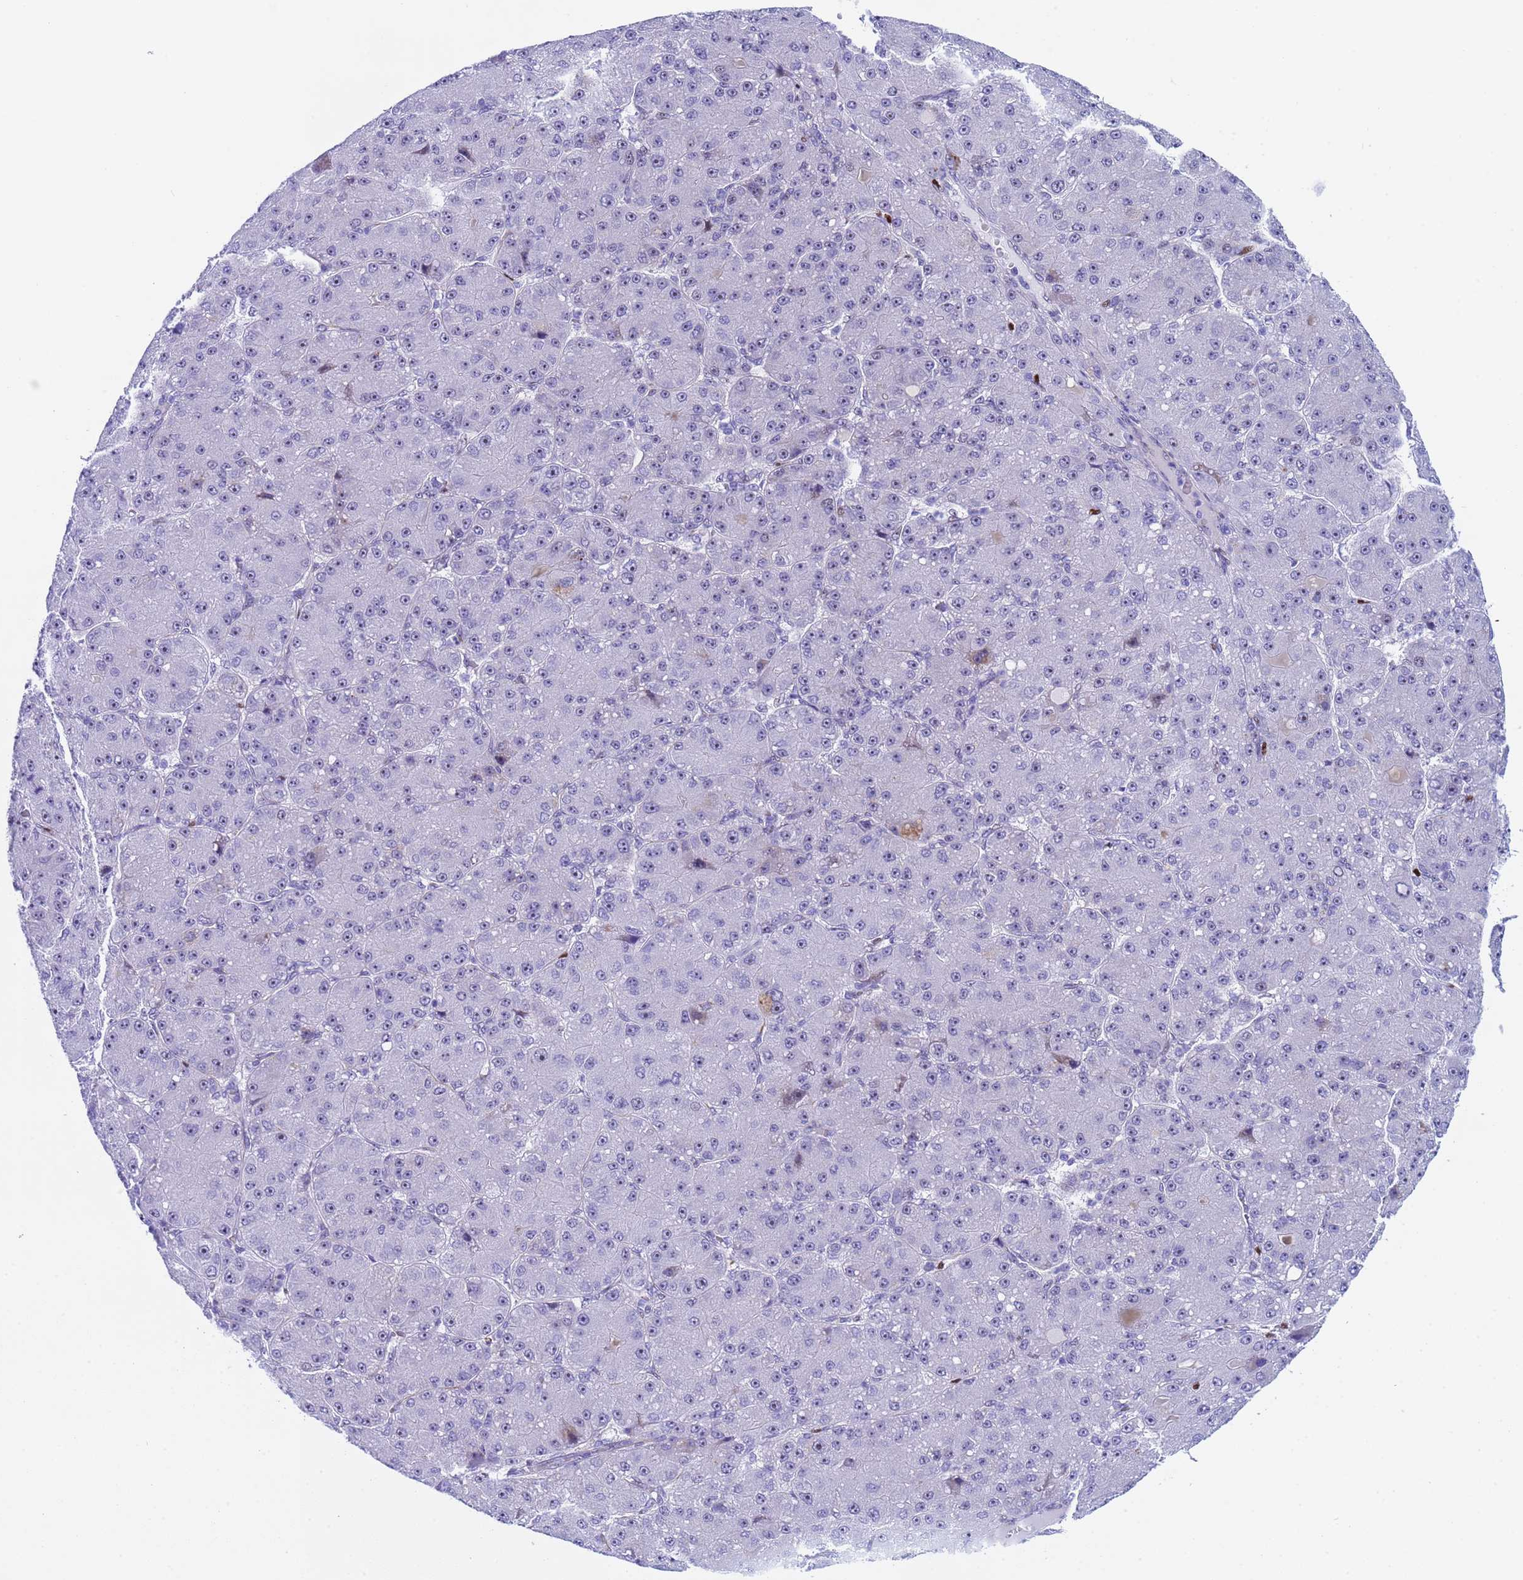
{"staining": {"intensity": "negative", "quantity": "none", "location": "none"}, "tissue": "liver cancer", "cell_type": "Tumor cells", "image_type": "cancer", "snomed": [{"axis": "morphology", "description": "Carcinoma, Hepatocellular, NOS"}, {"axis": "topography", "description": "Liver"}], "caption": "Tumor cells are negative for protein expression in human liver cancer (hepatocellular carcinoma).", "gene": "POP5", "patient": {"sex": "male", "age": 67}}